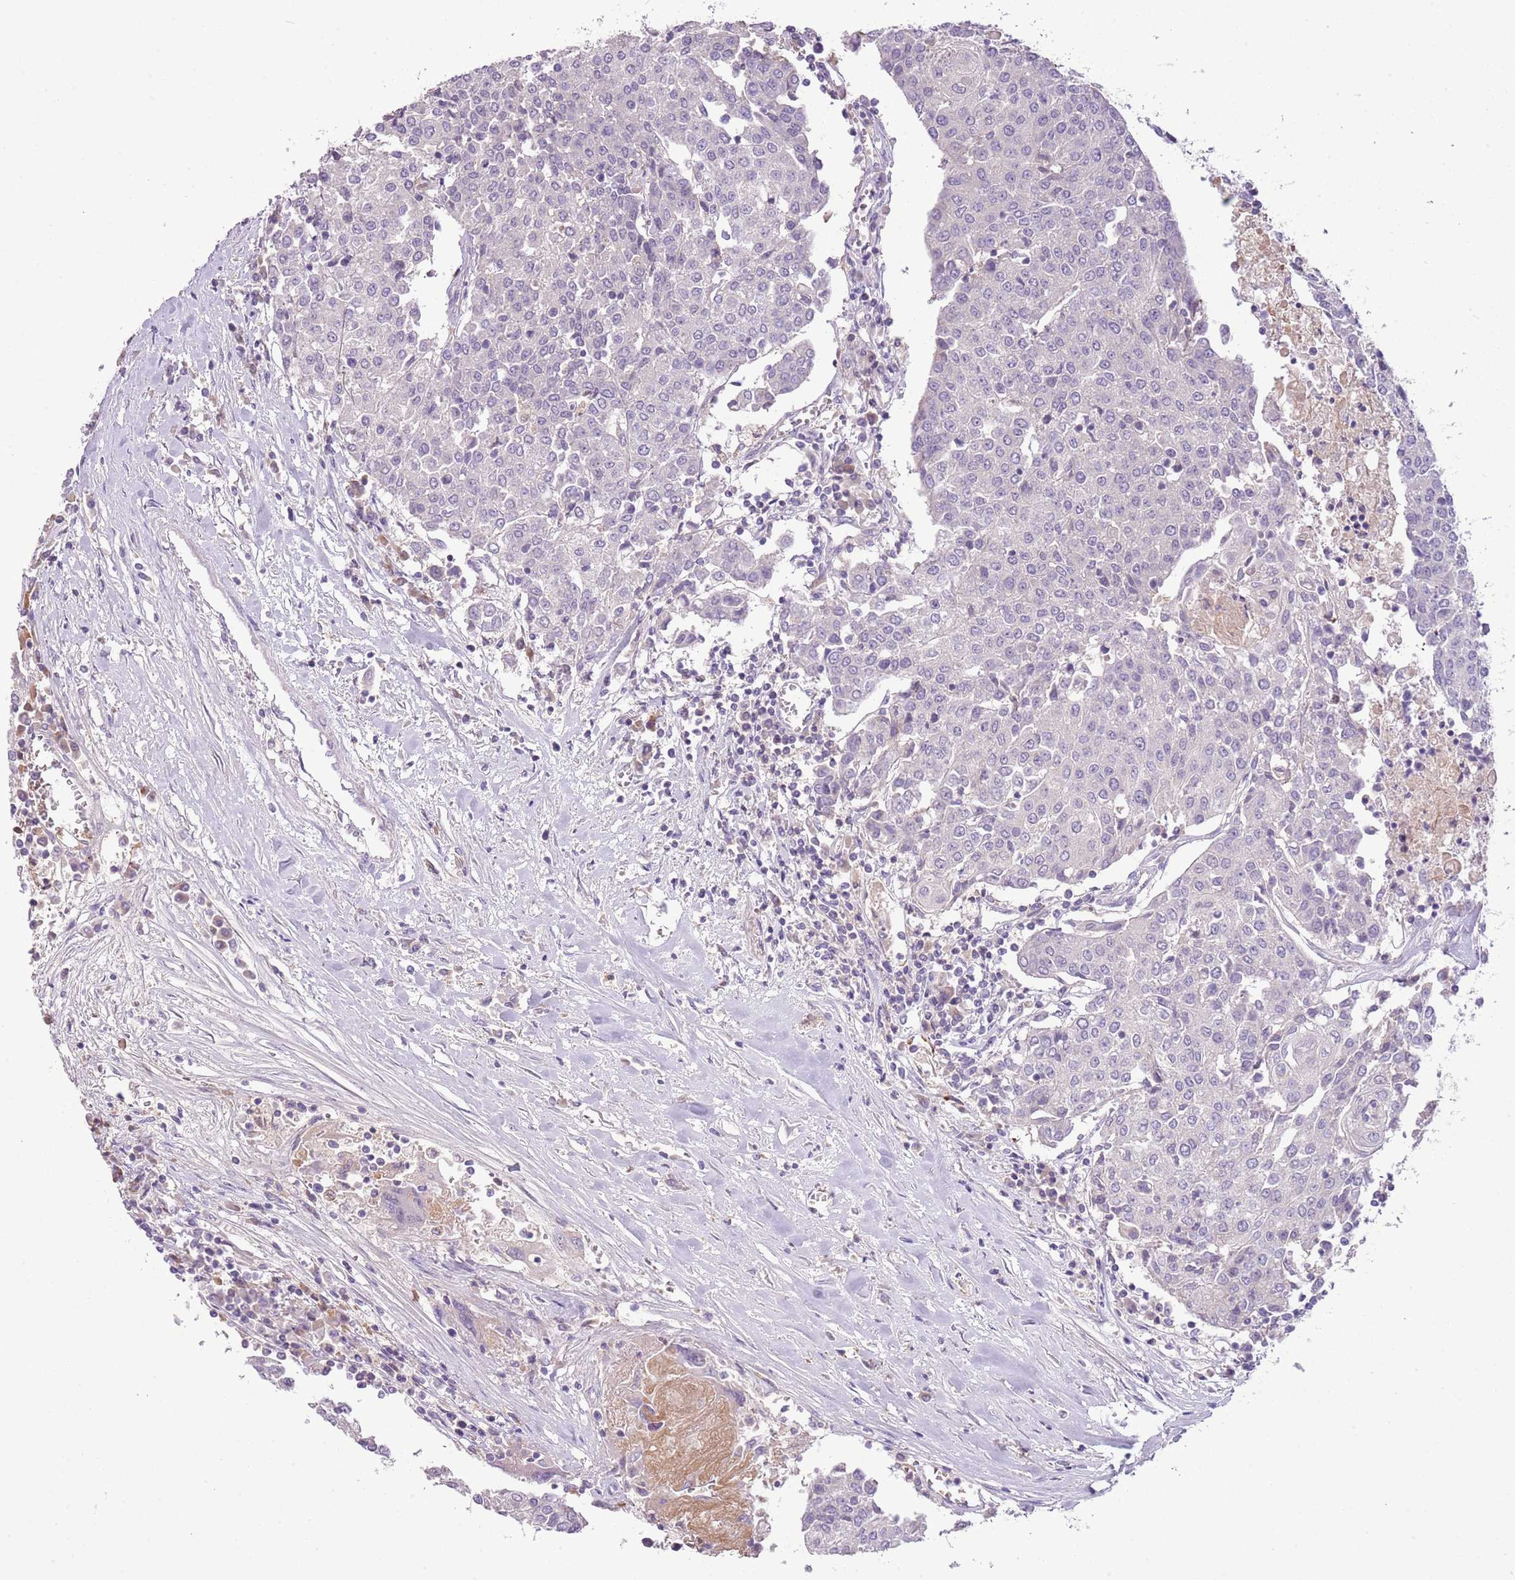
{"staining": {"intensity": "negative", "quantity": "none", "location": "none"}, "tissue": "urothelial cancer", "cell_type": "Tumor cells", "image_type": "cancer", "snomed": [{"axis": "morphology", "description": "Urothelial carcinoma, High grade"}, {"axis": "topography", "description": "Urinary bladder"}], "caption": "Immunohistochemistry of urothelial cancer demonstrates no staining in tumor cells. (DAB immunohistochemistry (IHC) with hematoxylin counter stain).", "gene": "SCAMP5", "patient": {"sex": "female", "age": 85}}